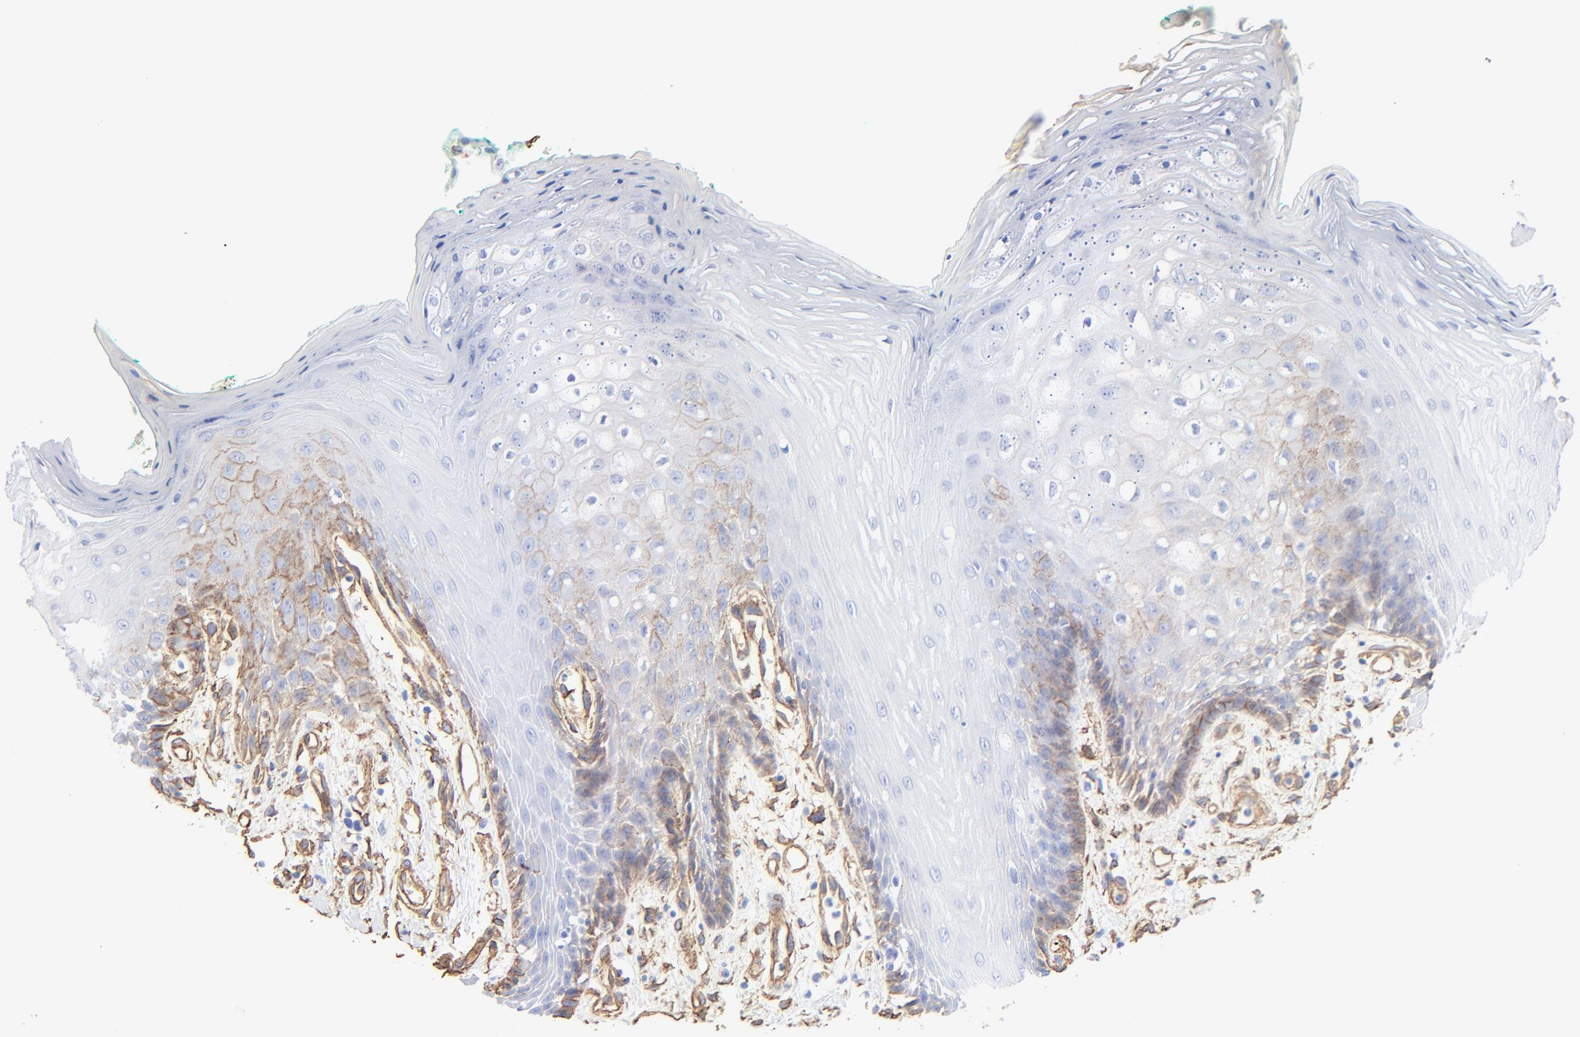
{"staining": {"intensity": "moderate", "quantity": "<25%", "location": "cytoplasmic/membranous"}, "tissue": "oral mucosa", "cell_type": "Squamous epithelial cells", "image_type": "normal", "snomed": [{"axis": "morphology", "description": "Normal tissue, NOS"}, {"axis": "morphology", "description": "Squamous cell carcinoma, NOS"}, {"axis": "topography", "description": "Skeletal muscle"}, {"axis": "topography", "description": "Oral tissue"}, {"axis": "topography", "description": "Head-Neck"}], "caption": "Normal oral mucosa was stained to show a protein in brown. There is low levels of moderate cytoplasmic/membranous expression in about <25% of squamous epithelial cells.", "gene": "CAV1", "patient": {"sex": "female", "age": 84}}